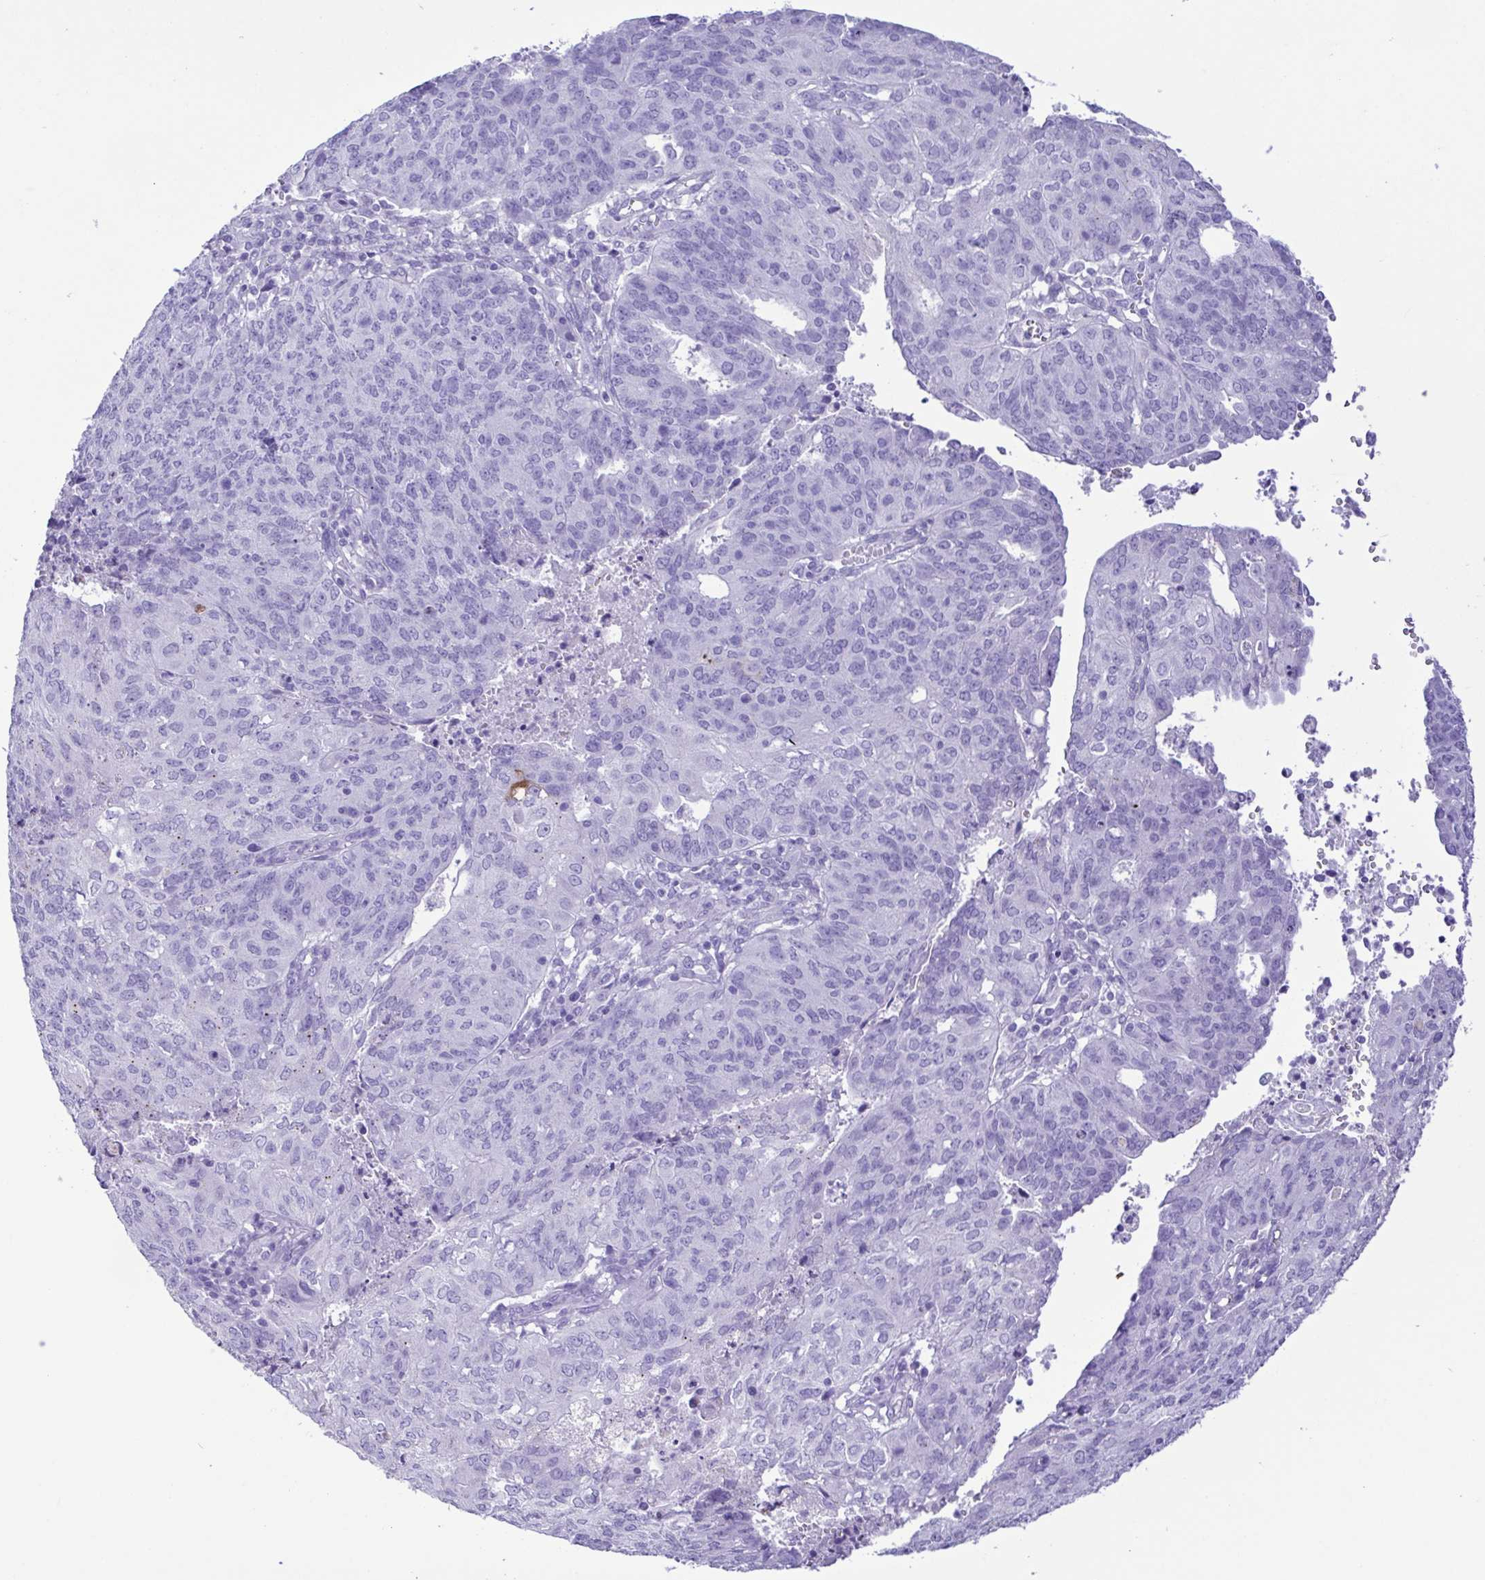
{"staining": {"intensity": "negative", "quantity": "none", "location": "none"}, "tissue": "endometrial cancer", "cell_type": "Tumor cells", "image_type": "cancer", "snomed": [{"axis": "morphology", "description": "Adenocarcinoma, NOS"}, {"axis": "topography", "description": "Endometrium"}], "caption": "Immunohistochemical staining of human endometrial cancer (adenocarcinoma) demonstrates no significant positivity in tumor cells. (Brightfield microscopy of DAB immunohistochemistry (IHC) at high magnification).", "gene": "OVGP1", "patient": {"sex": "female", "age": 82}}